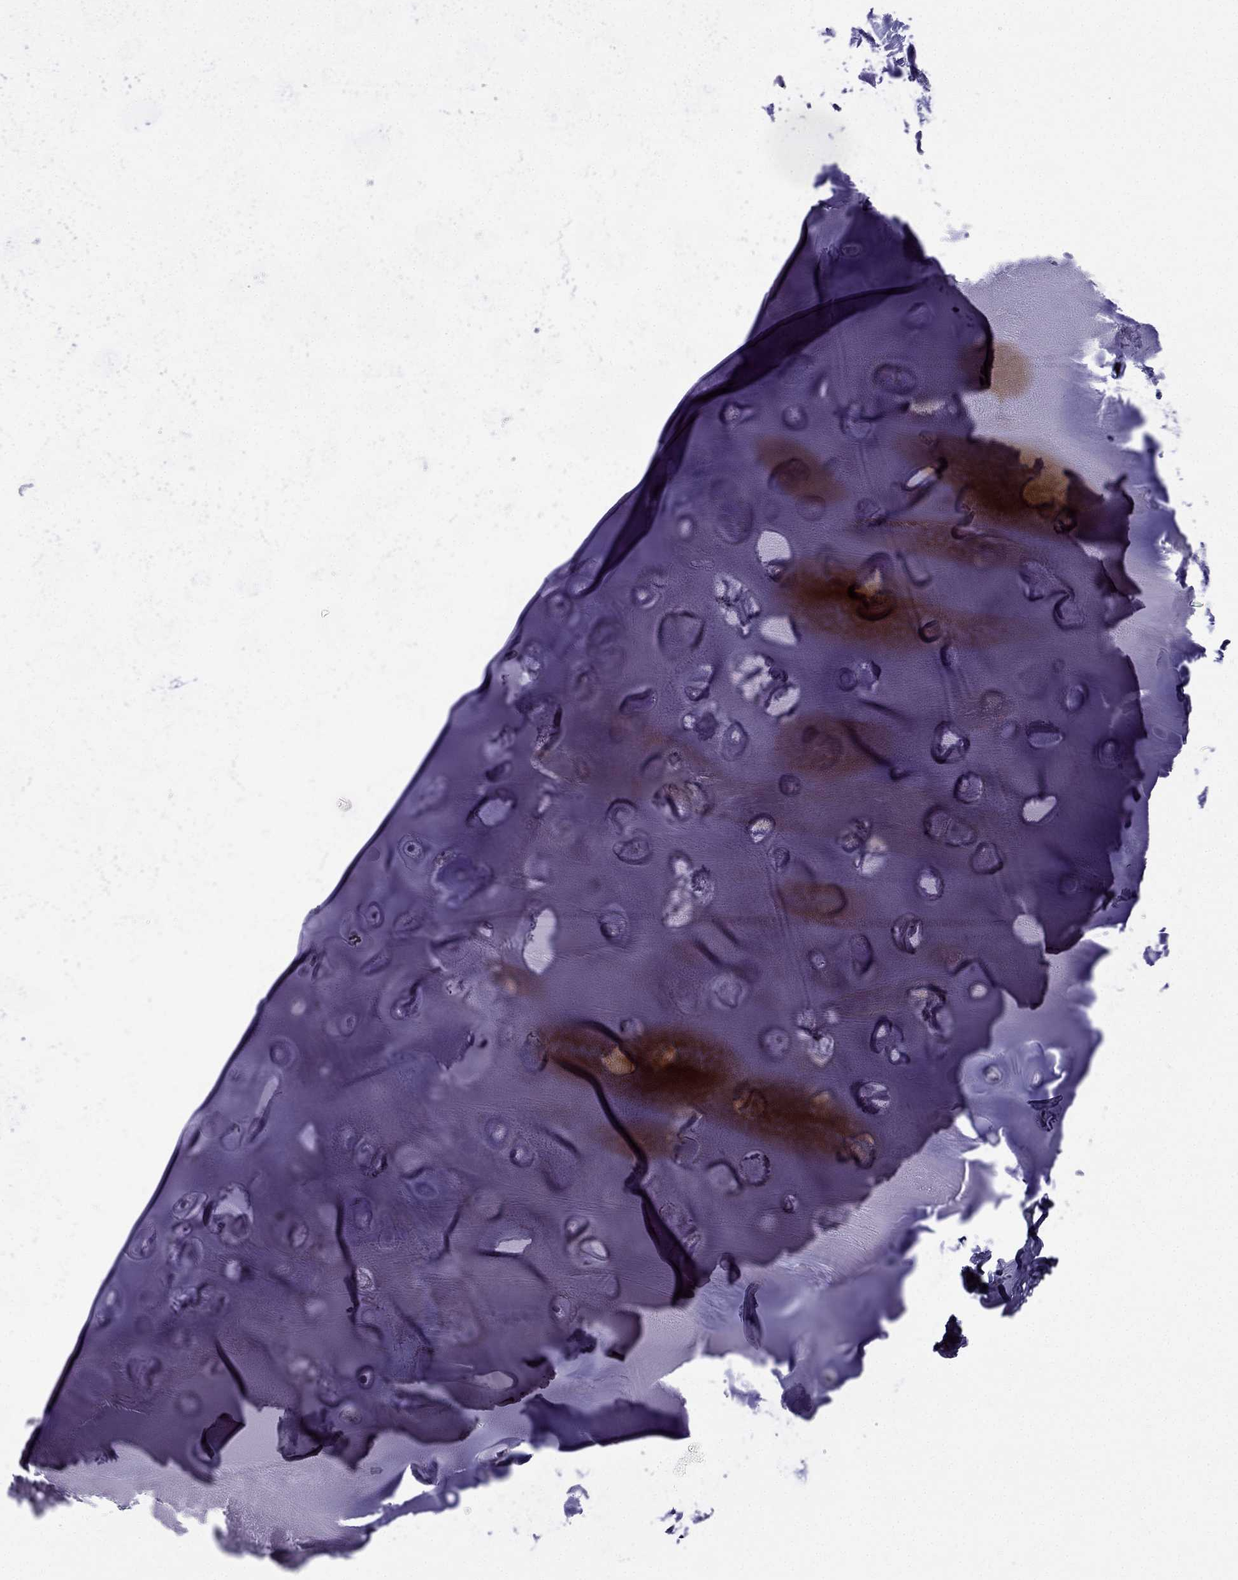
{"staining": {"intensity": "negative", "quantity": "none", "location": "none"}, "tissue": "soft tissue", "cell_type": "Chondrocytes", "image_type": "normal", "snomed": [{"axis": "morphology", "description": "Normal tissue, NOS"}, {"axis": "morphology", "description": "Squamous cell carcinoma, NOS"}, {"axis": "topography", "description": "Cartilage tissue"}, {"axis": "topography", "description": "Lung"}], "caption": "DAB (3,3'-diaminobenzidine) immunohistochemical staining of unremarkable soft tissue reveals no significant staining in chondrocytes. (Stains: DAB immunohistochemistry (IHC) with hematoxylin counter stain, Microscopy: brightfield microscopy at high magnification).", "gene": "GJA8", "patient": {"sex": "male", "age": 66}}